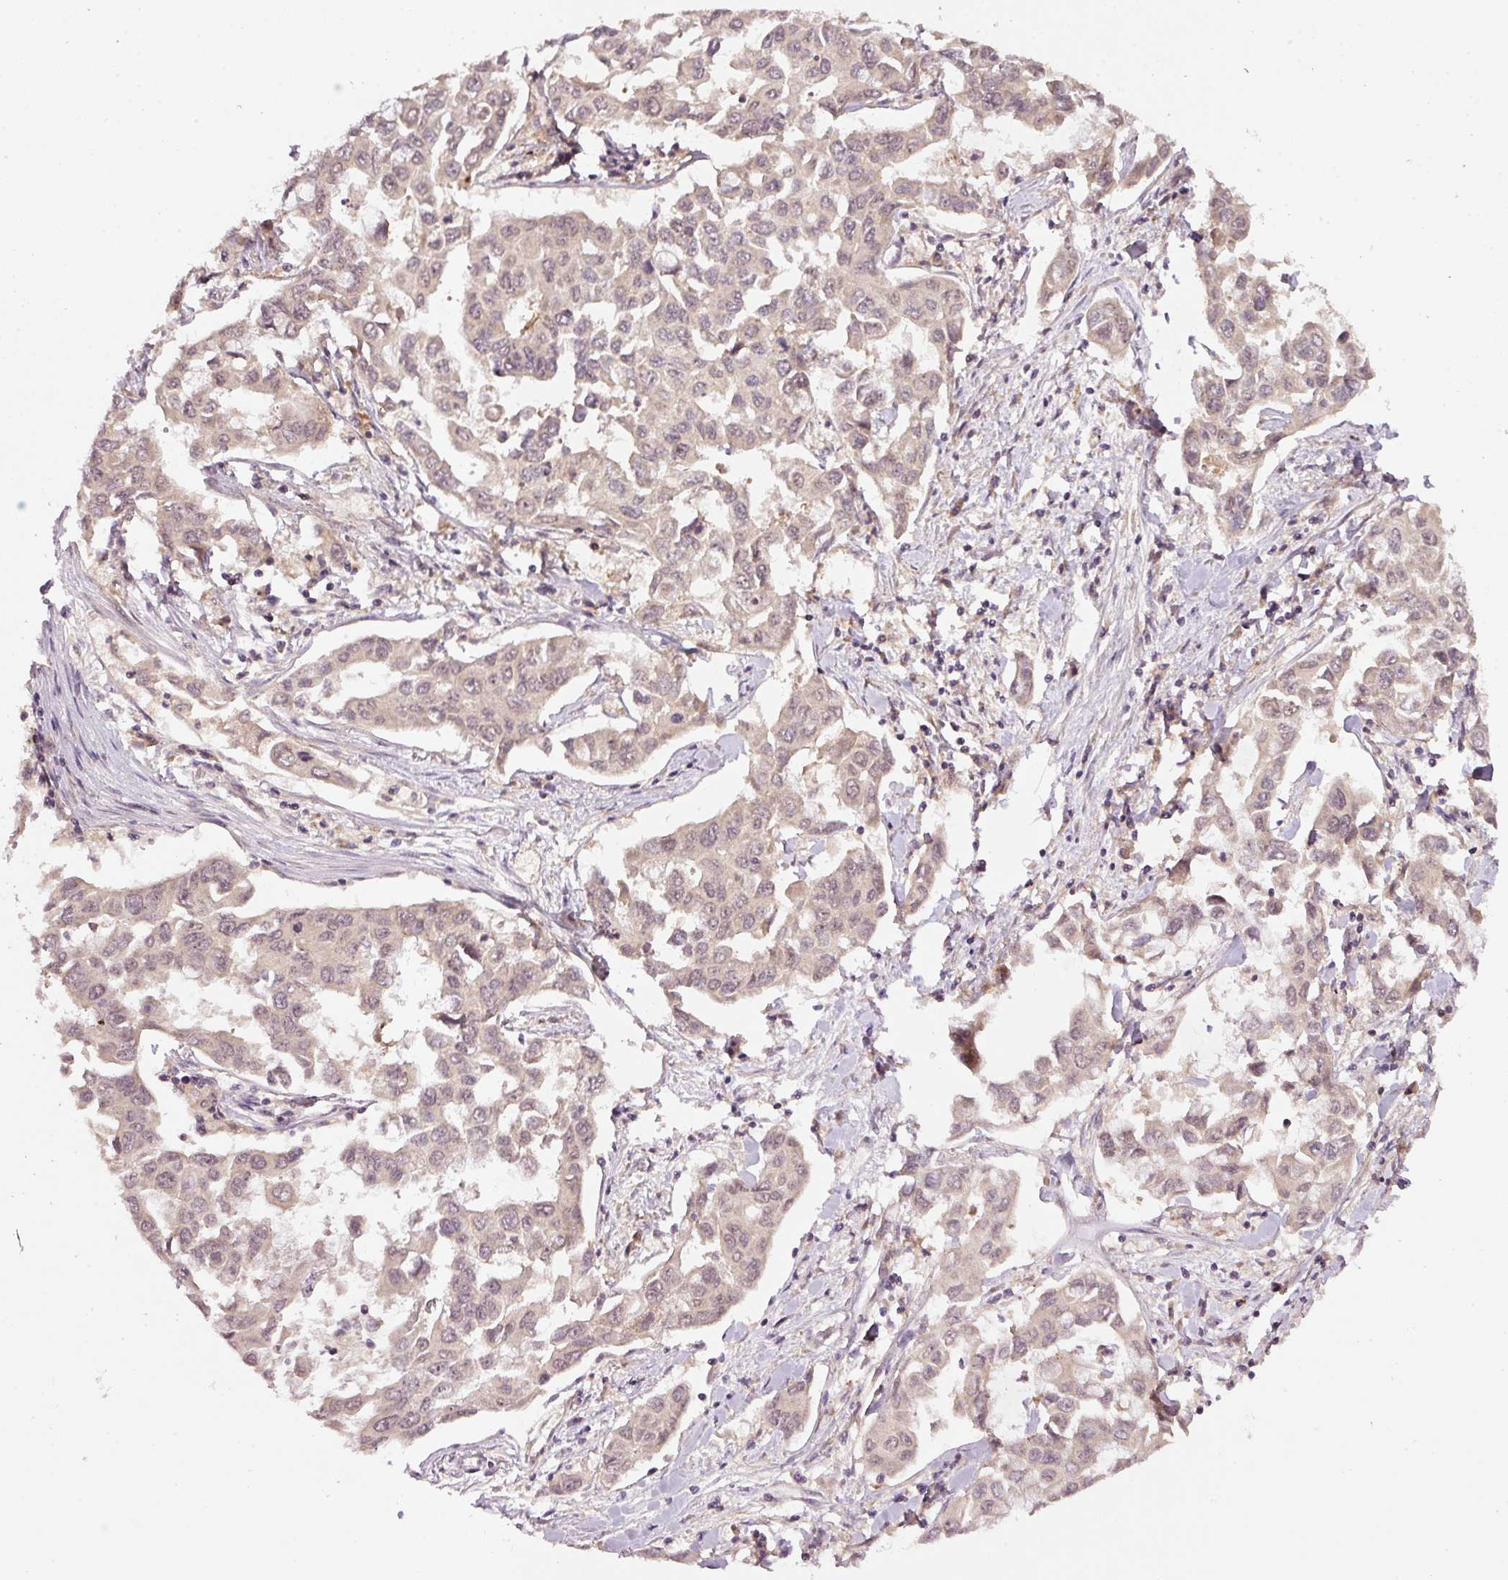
{"staining": {"intensity": "weak", "quantity": "<25%", "location": "nuclear"}, "tissue": "lung cancer", "cell_type": "Tumor cells", "image_type": "cancer", "snomed": [{"axis": "morphology", "description": "Adenocarcinoma, NOS"}, {"axis": "topography", "description": "Lung"}], "caption": "Lung cancer was stained to show a protein in brown. There is no significant positivity in tumor cells.", "gene": "PCDHB1", "patient": {"sex": "male", "age": 64}}